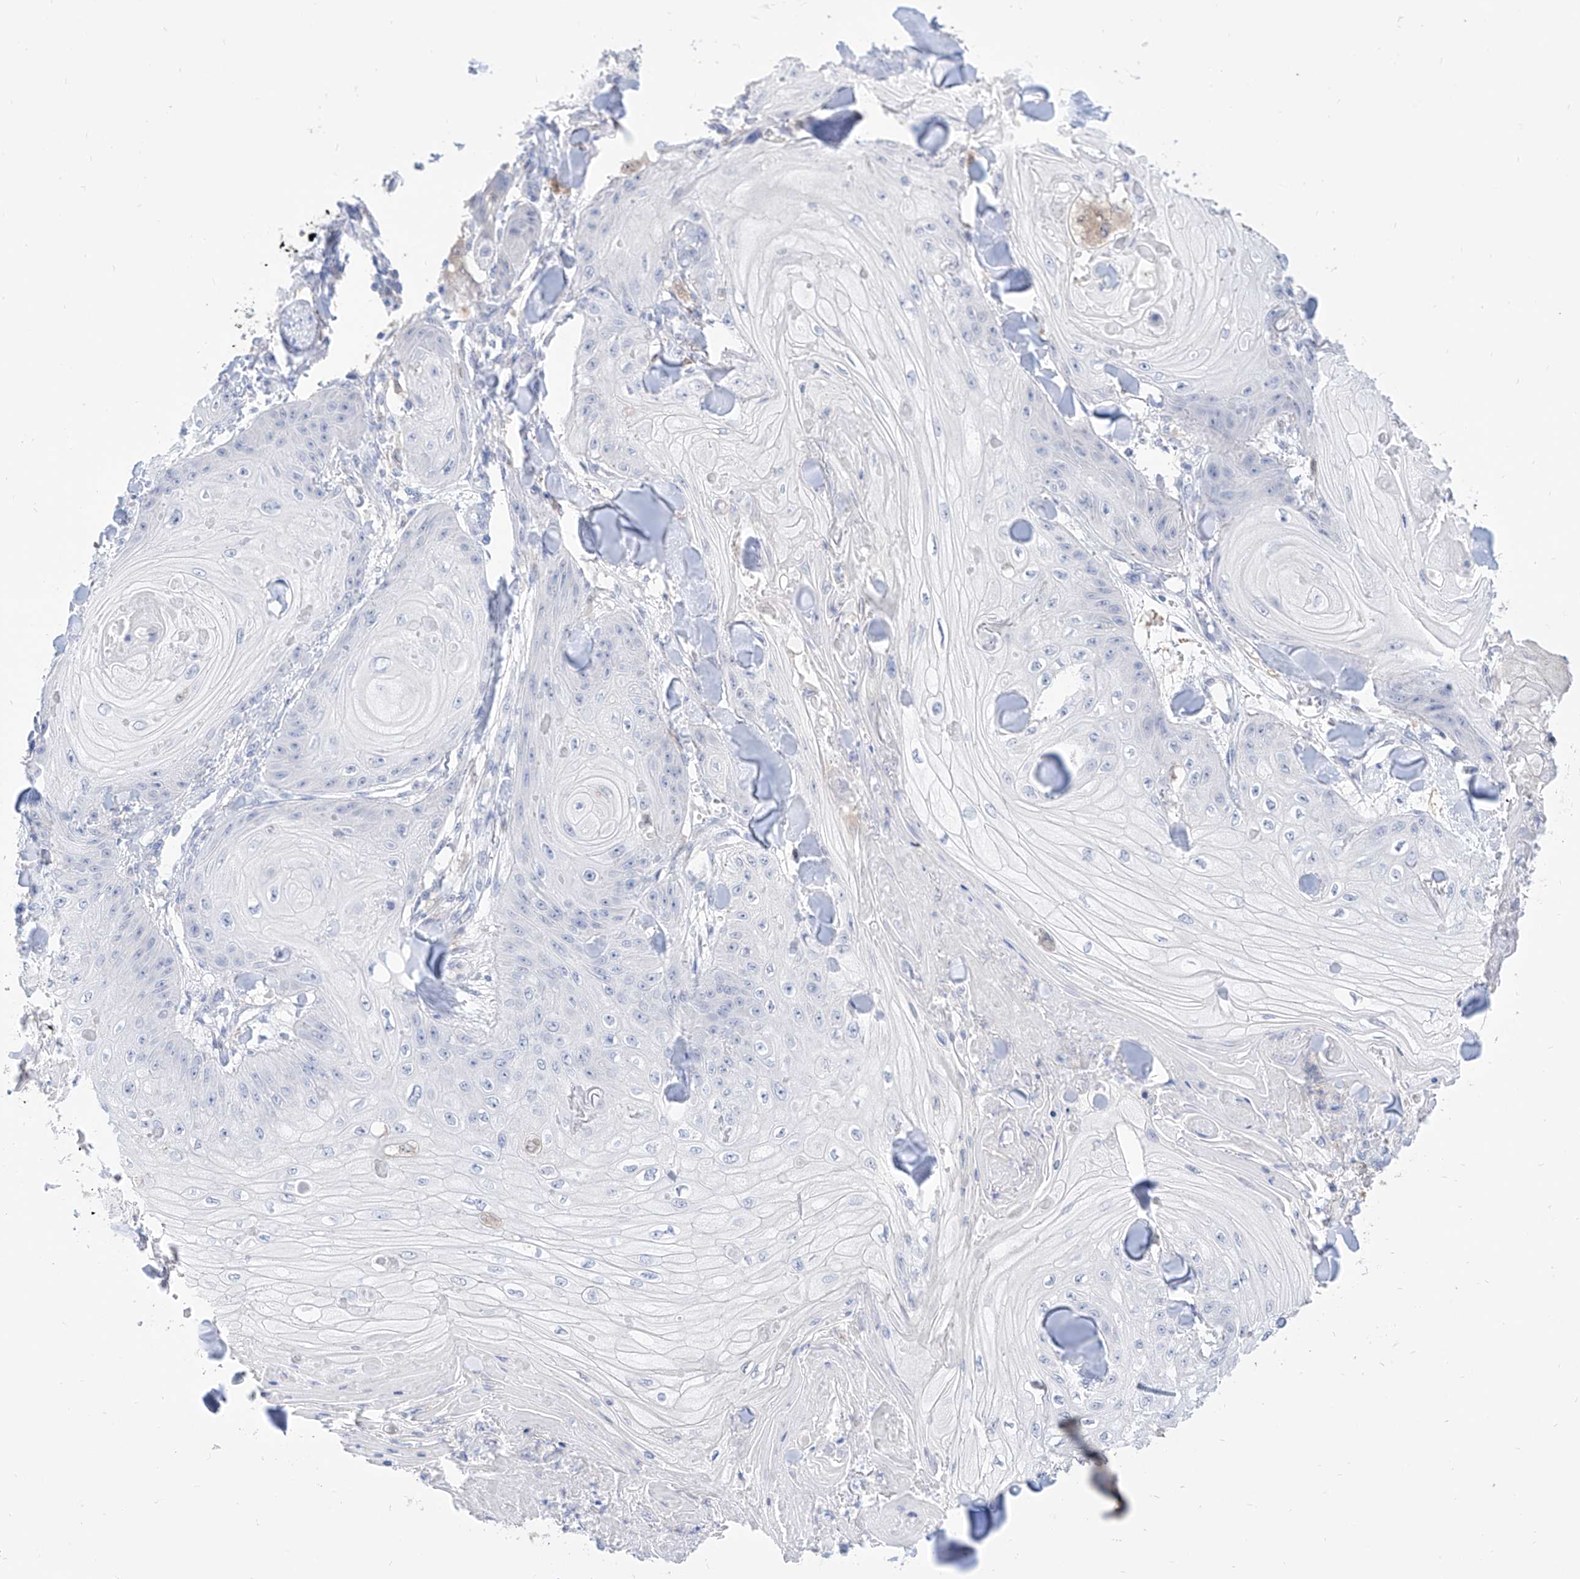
{"staining": {"intensity": "negative", "quantity": "none", "location": "none"}, "tissue": "skin cancer", "cell_type": "Tumor cells", "image_type": "cancer", "snomed": [{"axis": "morphology", "description": "Squamous cell carcinoma, NOS"}, {"axis": "topography", "description": "Skin"}], "caption": "This is a histopathology image of immunohistochemistry (IHC) staining of squamous cell carcinoma (skin), which shows no staining in tumor cells. (DAB (3,3'-diaminobenzidine) immunohistochemistry (IHC), high magnification).", "gene": "PDXK", "patient": {"sex": "male", "age": 74}}